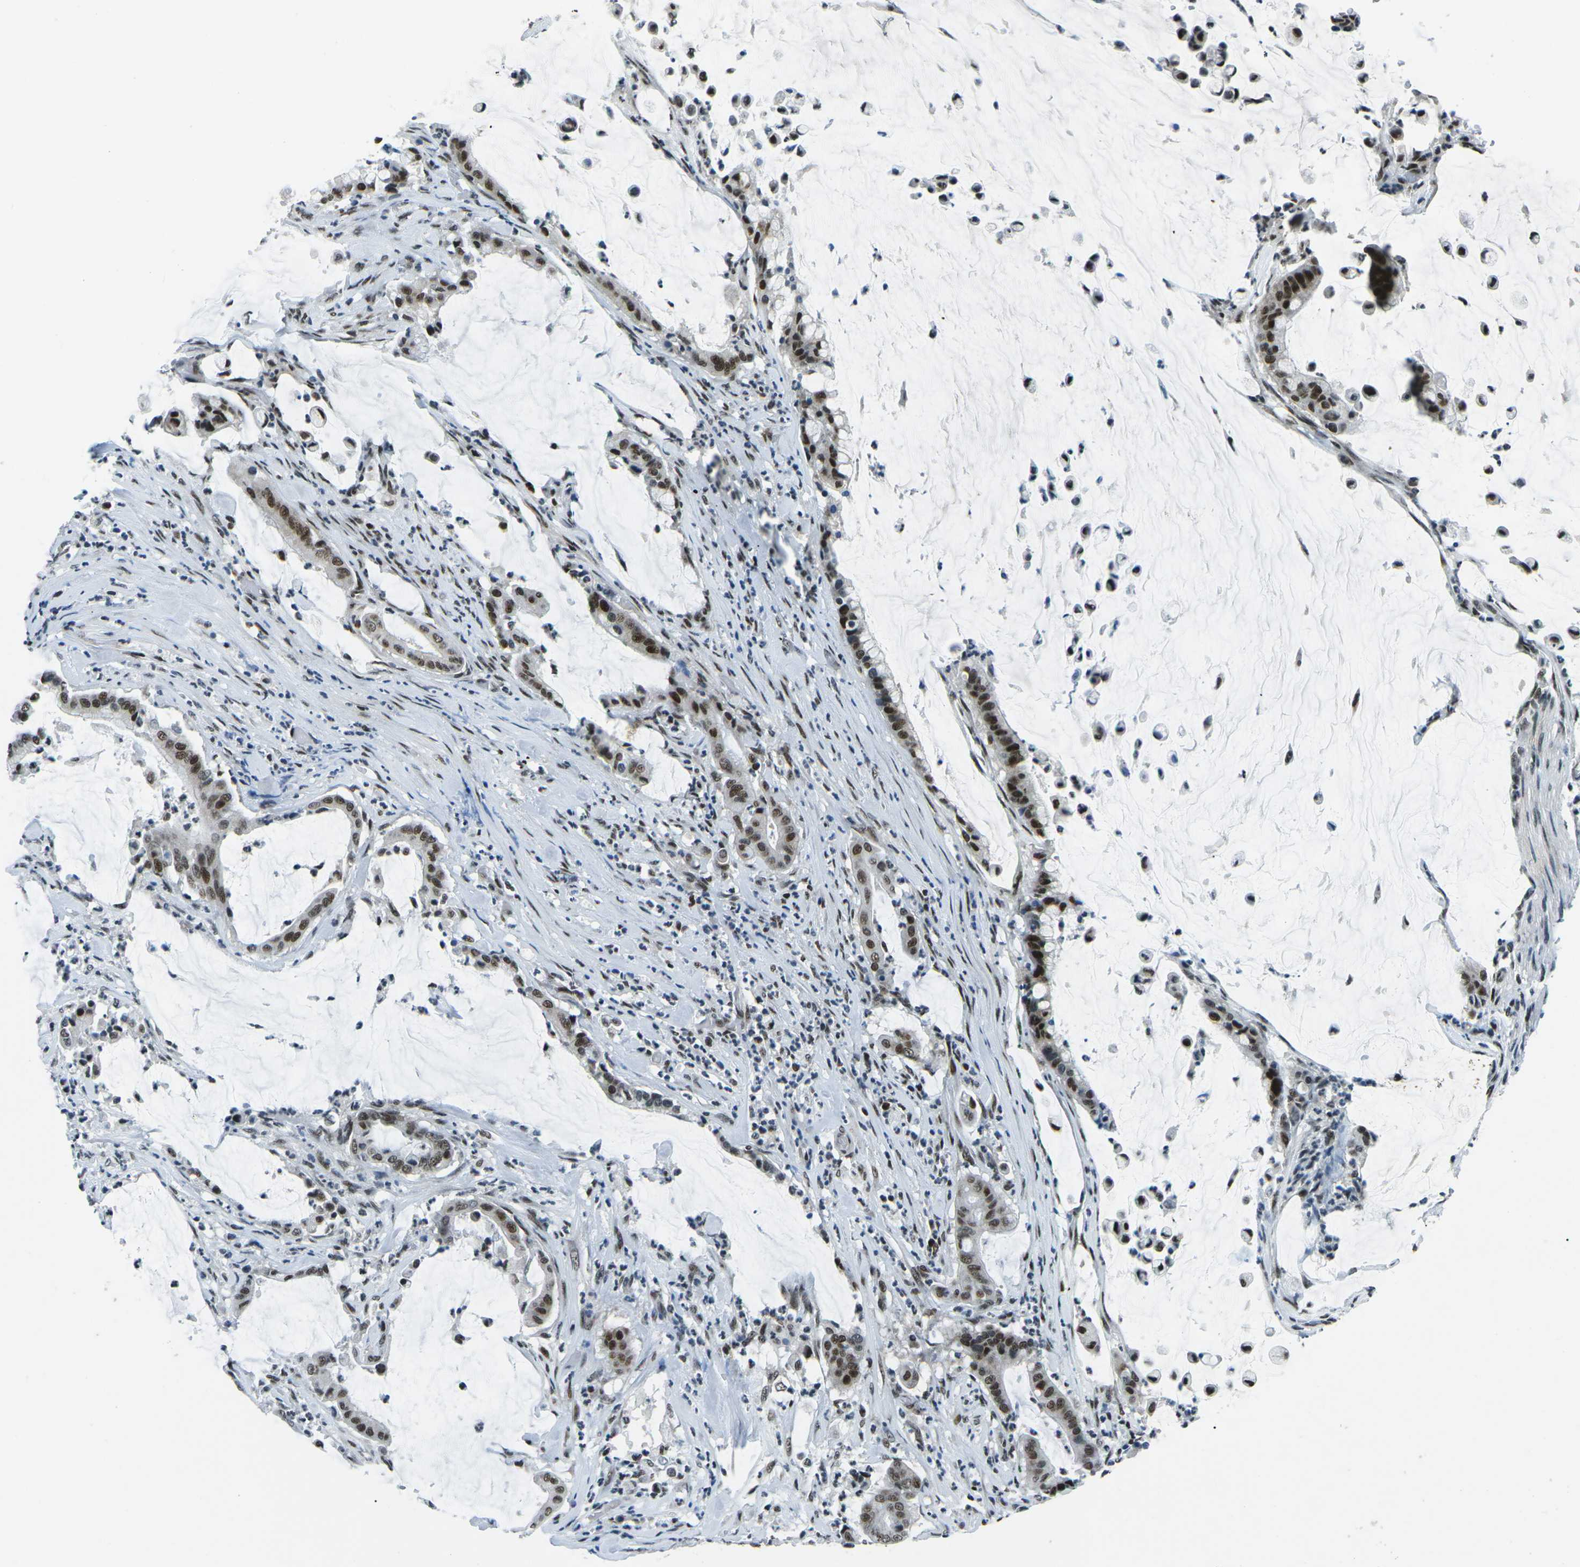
{"staining": {"intensity": "moderate", "quantity": ">75%", "location": "nuclear"}, "tissue": "pancreatic cancer", "cell_type": "Tumor cells", "image_type": "cancer", "snomed": [{"axis": "morphology", "description": "Adenocarcinoma, NOS"}, {"axis": "topography", "description": "Pancreas"}], "caption": "Immunohistochemical staining of pancreatic cancer (adenocarcinoma) displays moderate nuclear protein positivity in approximately >75% of tumor cells.", "gene": "RBL2", "patient": {"sex": "male", "age": 41}}